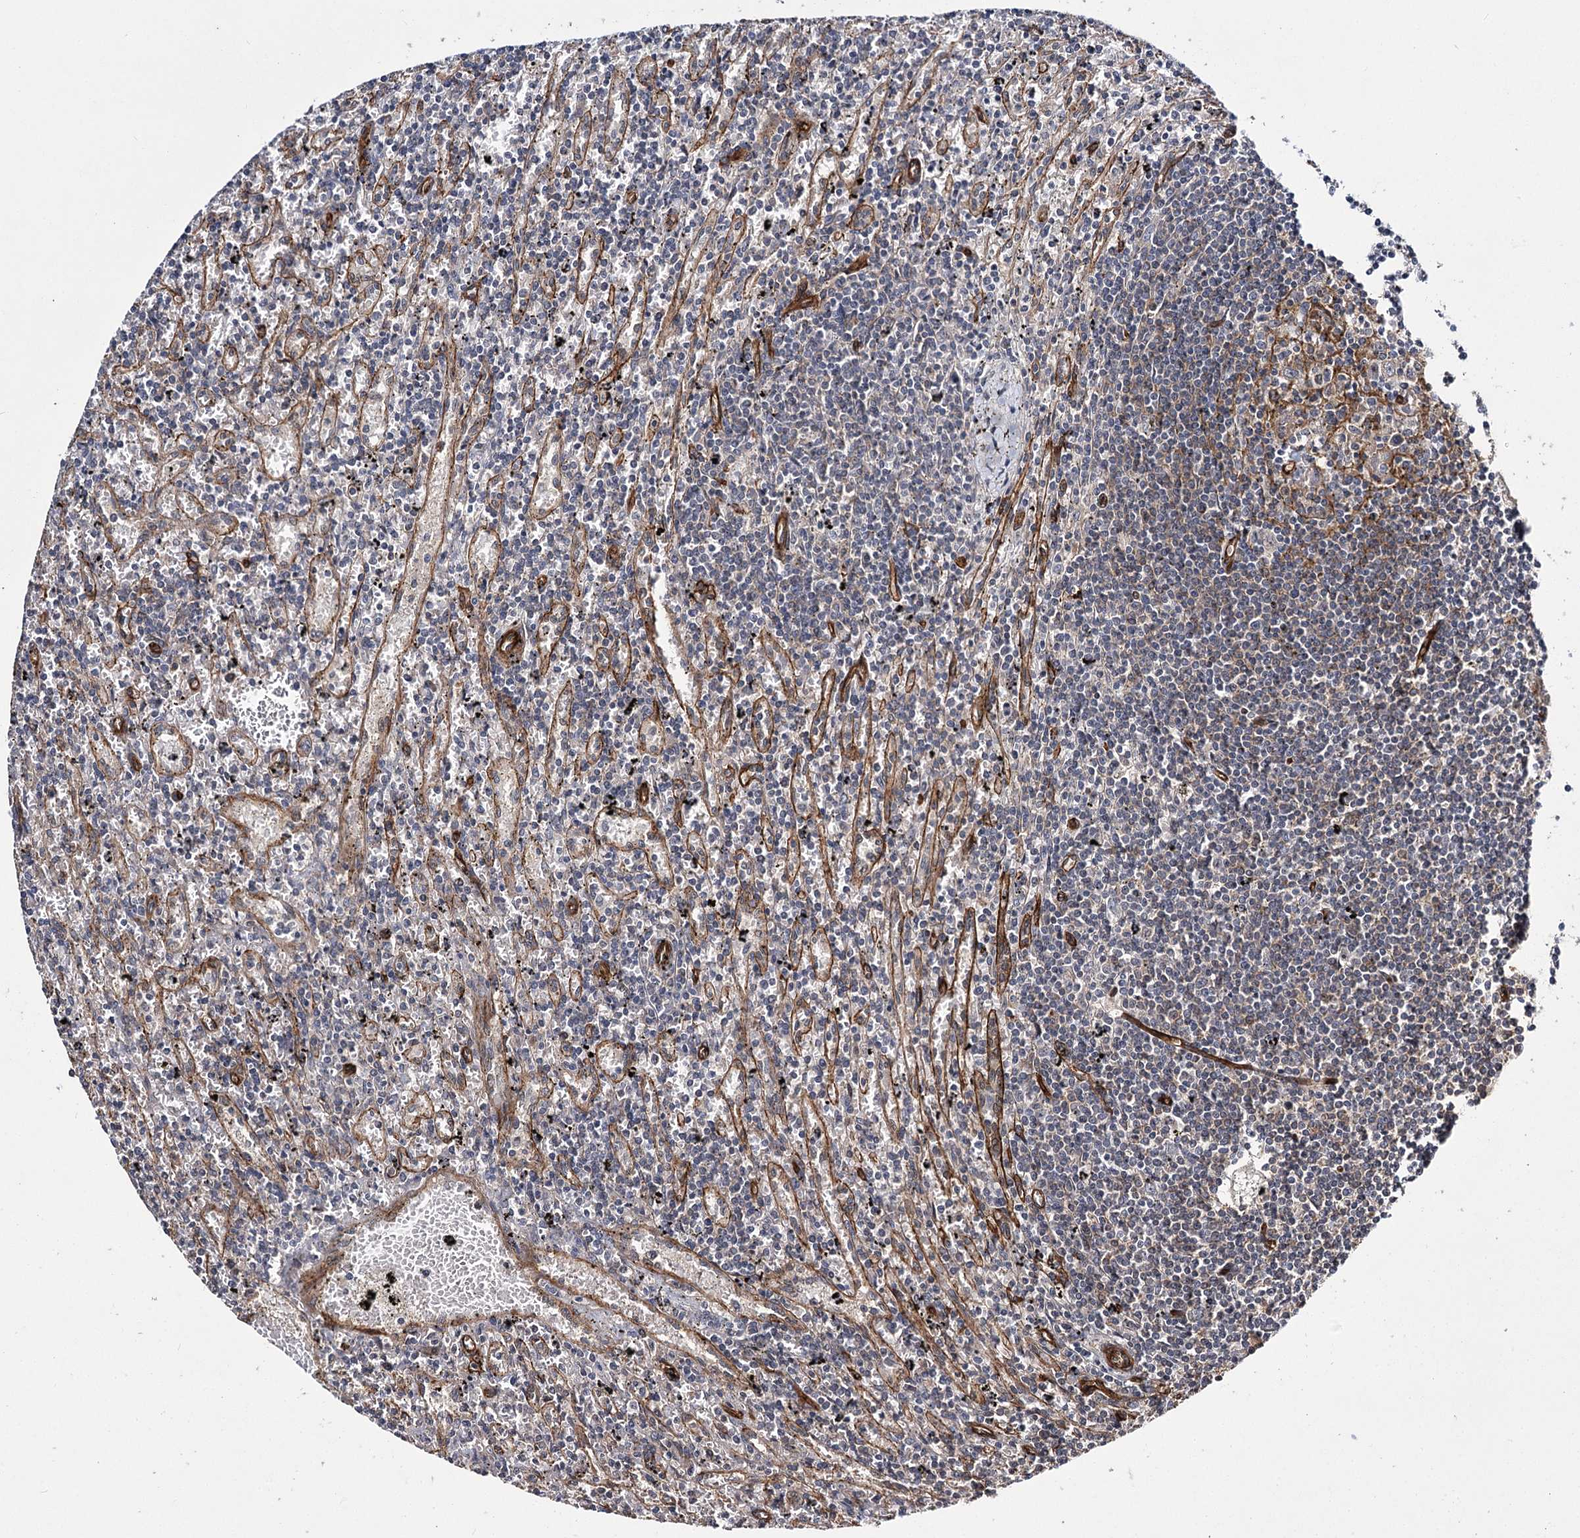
{"staining": {"intensity": "negative", "quantity": "none", "location": "none"}, "tissue": "lymphoma", "cell_type": "Tumor cells", "image_type": "cancer", "snomed": [{"axis": "morphology", "description": "Malignant lymphoma, non-Hodgkin's type, Low grade"}, {"axis": "topography", "description": "Spleen"}], "caption": "A high-resolution micrograph shows IHC staining of lymphoma, which shows no significant staining in tumor cells.", "gene": "MYO1C", "patient": {"sex": "male", "age": 76}}